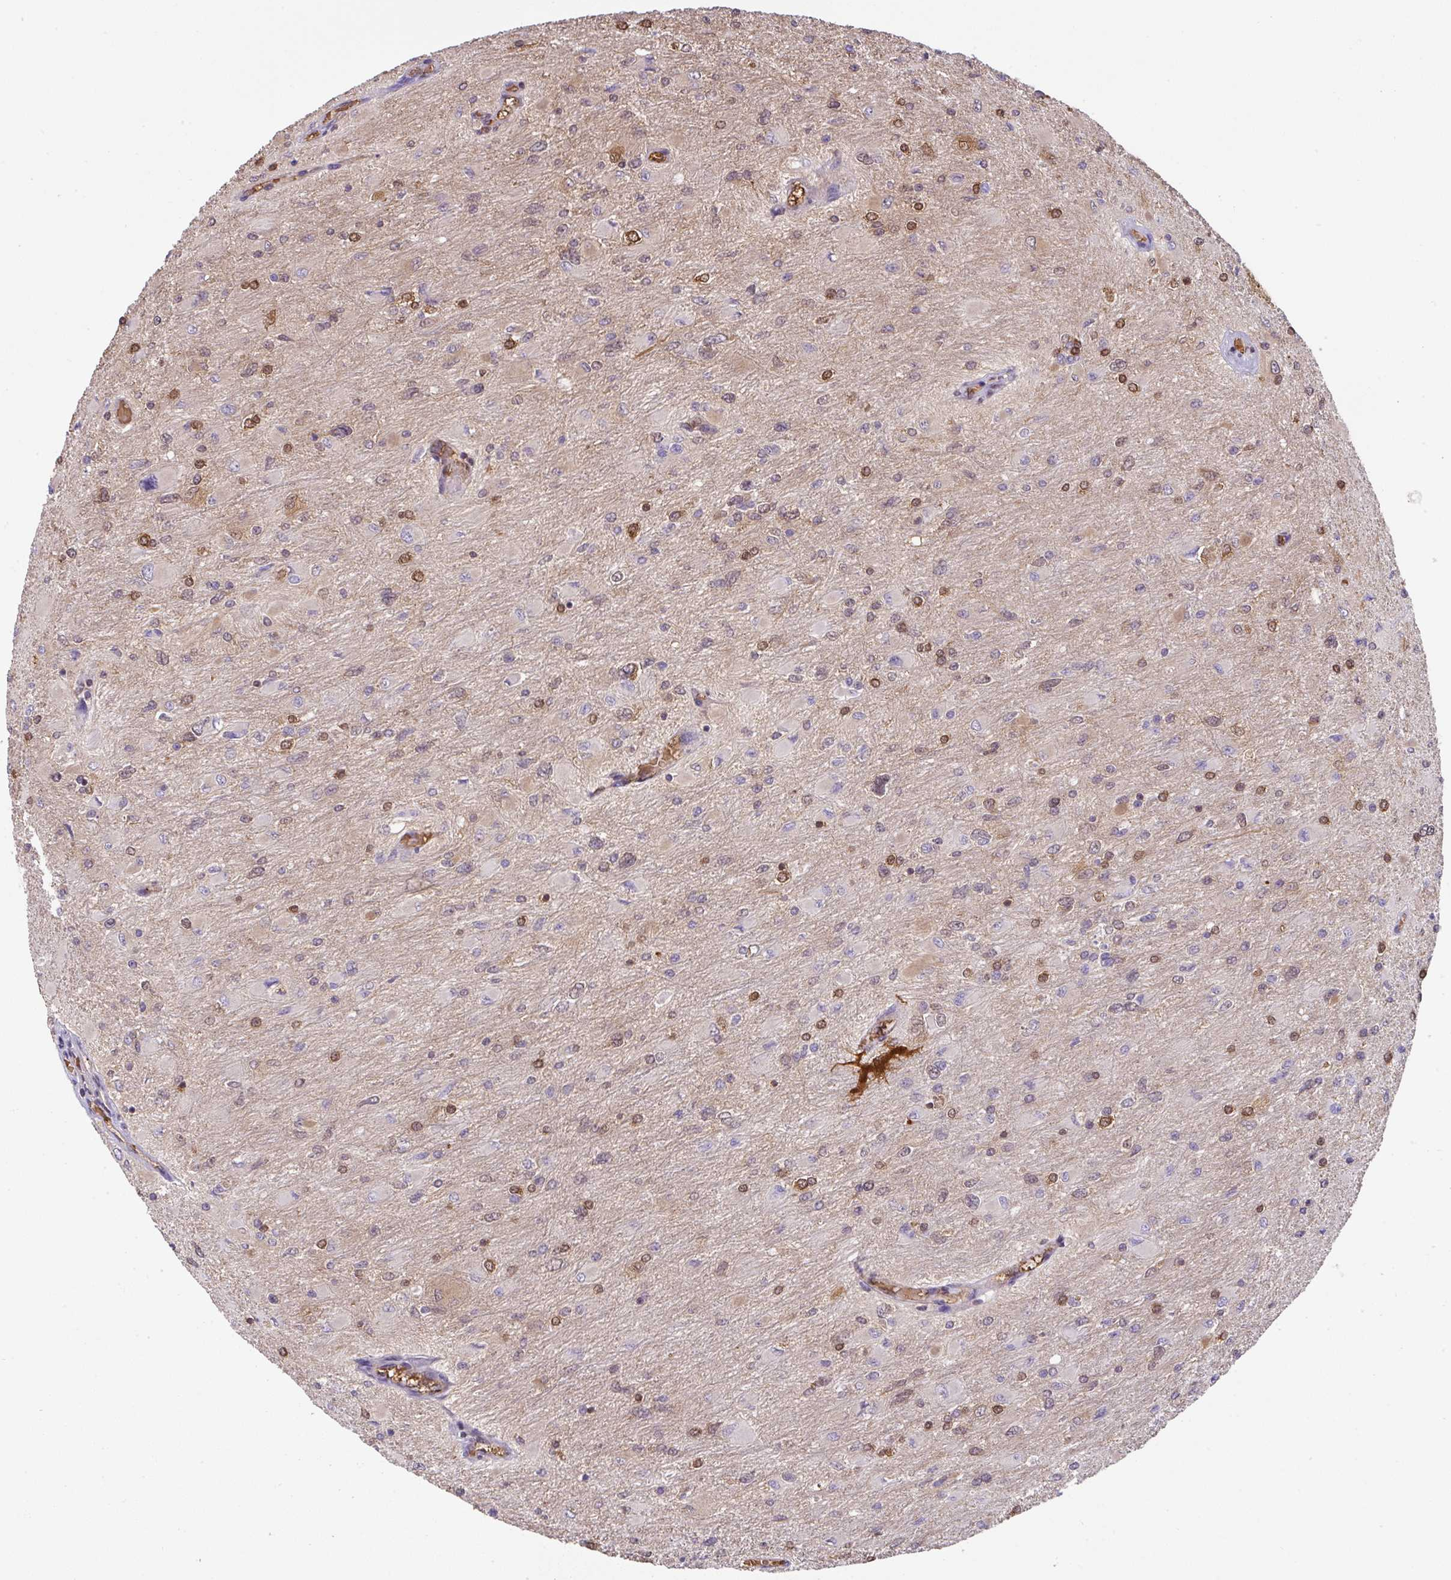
{"staining": {"intensity": "moderate", "quantity": "<25%", "location": "cytoplasmic/membranous"}, "tissue": "glioma", "cell_type": "Tumor cells", "image_type": "cancer", "snomed": [{"axis": "morphology", "description": "Glioma, malignant, High grade"}, {"axis": "topography", "description": "Cerebral cortex"}], "caption": "Tumor cells demonstrate moderate cytoplasmic/membranous positivity in about <25% of cells in malignant high-grade glioma. The staining was performed using DAB (3,3'-diaminobenzidine) to visualize the protein expression in brown, while the nuclei were stained in blue with hematoxylin (Magnification: 20x).", "gene": "ST13", "patient": {"sex": "female", "age": 36}}